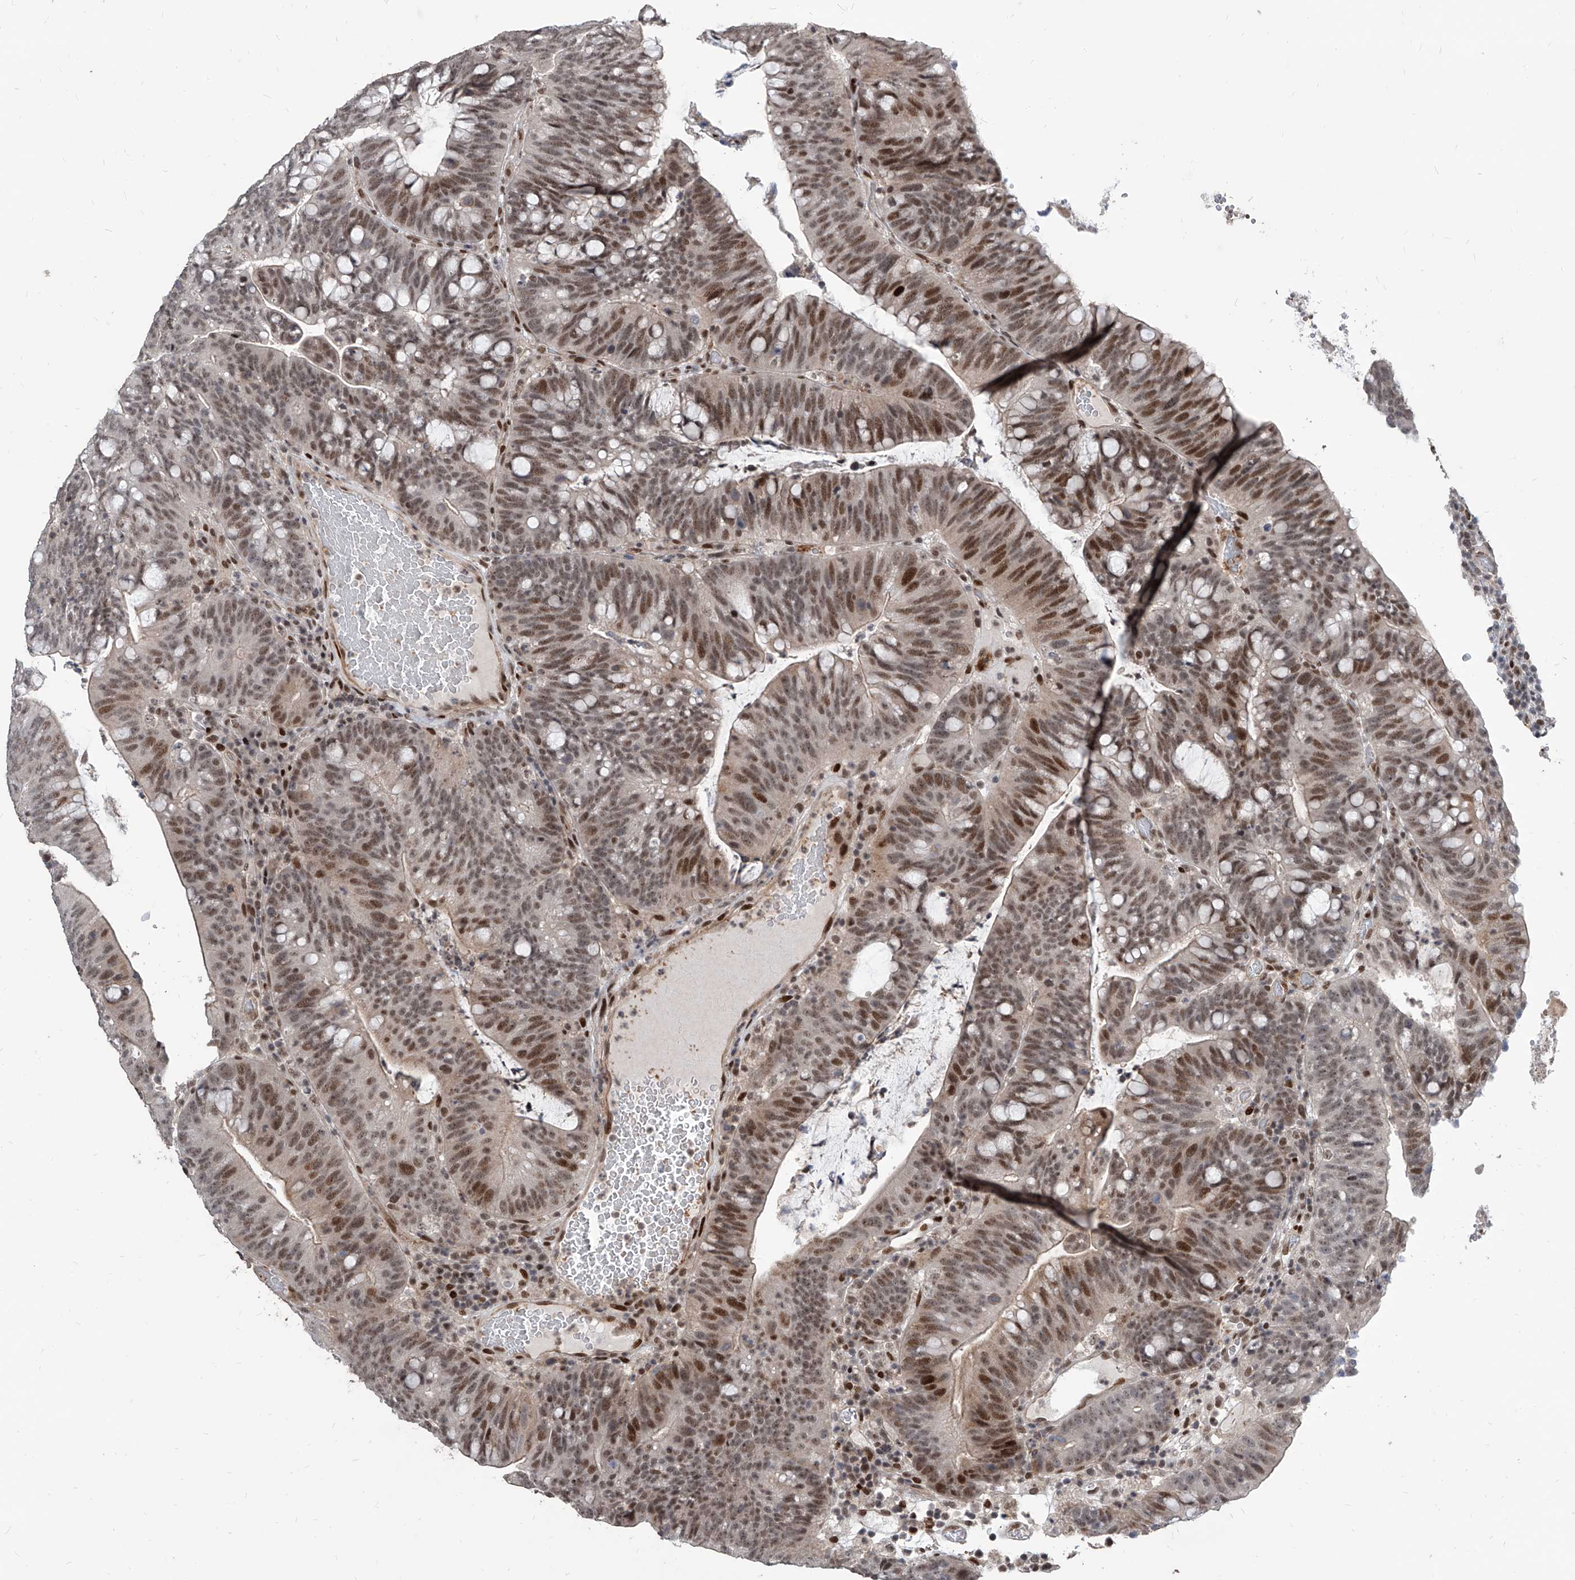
{"staining": {"intensity": "moderate", "quantity": ">75%", "location": "nuclear"}, "tissue": "colorectal cancer", "cell_type": "Tumor cells", "image_type": "cancer", "snomed": [{"axis": "morphology", "description": "Adenocarcinoma, NOS"}, {"axis": "topography", "description": "Colon"}], "caption": "Immunohistochemical staining of colorectal cancer (adenocarcinoma) reveals medium levels of moderate nuclear protein staining in about >75% of tumor cells.", "gene": "IRF2", "patient": {"sex": "female", "age": 66}}